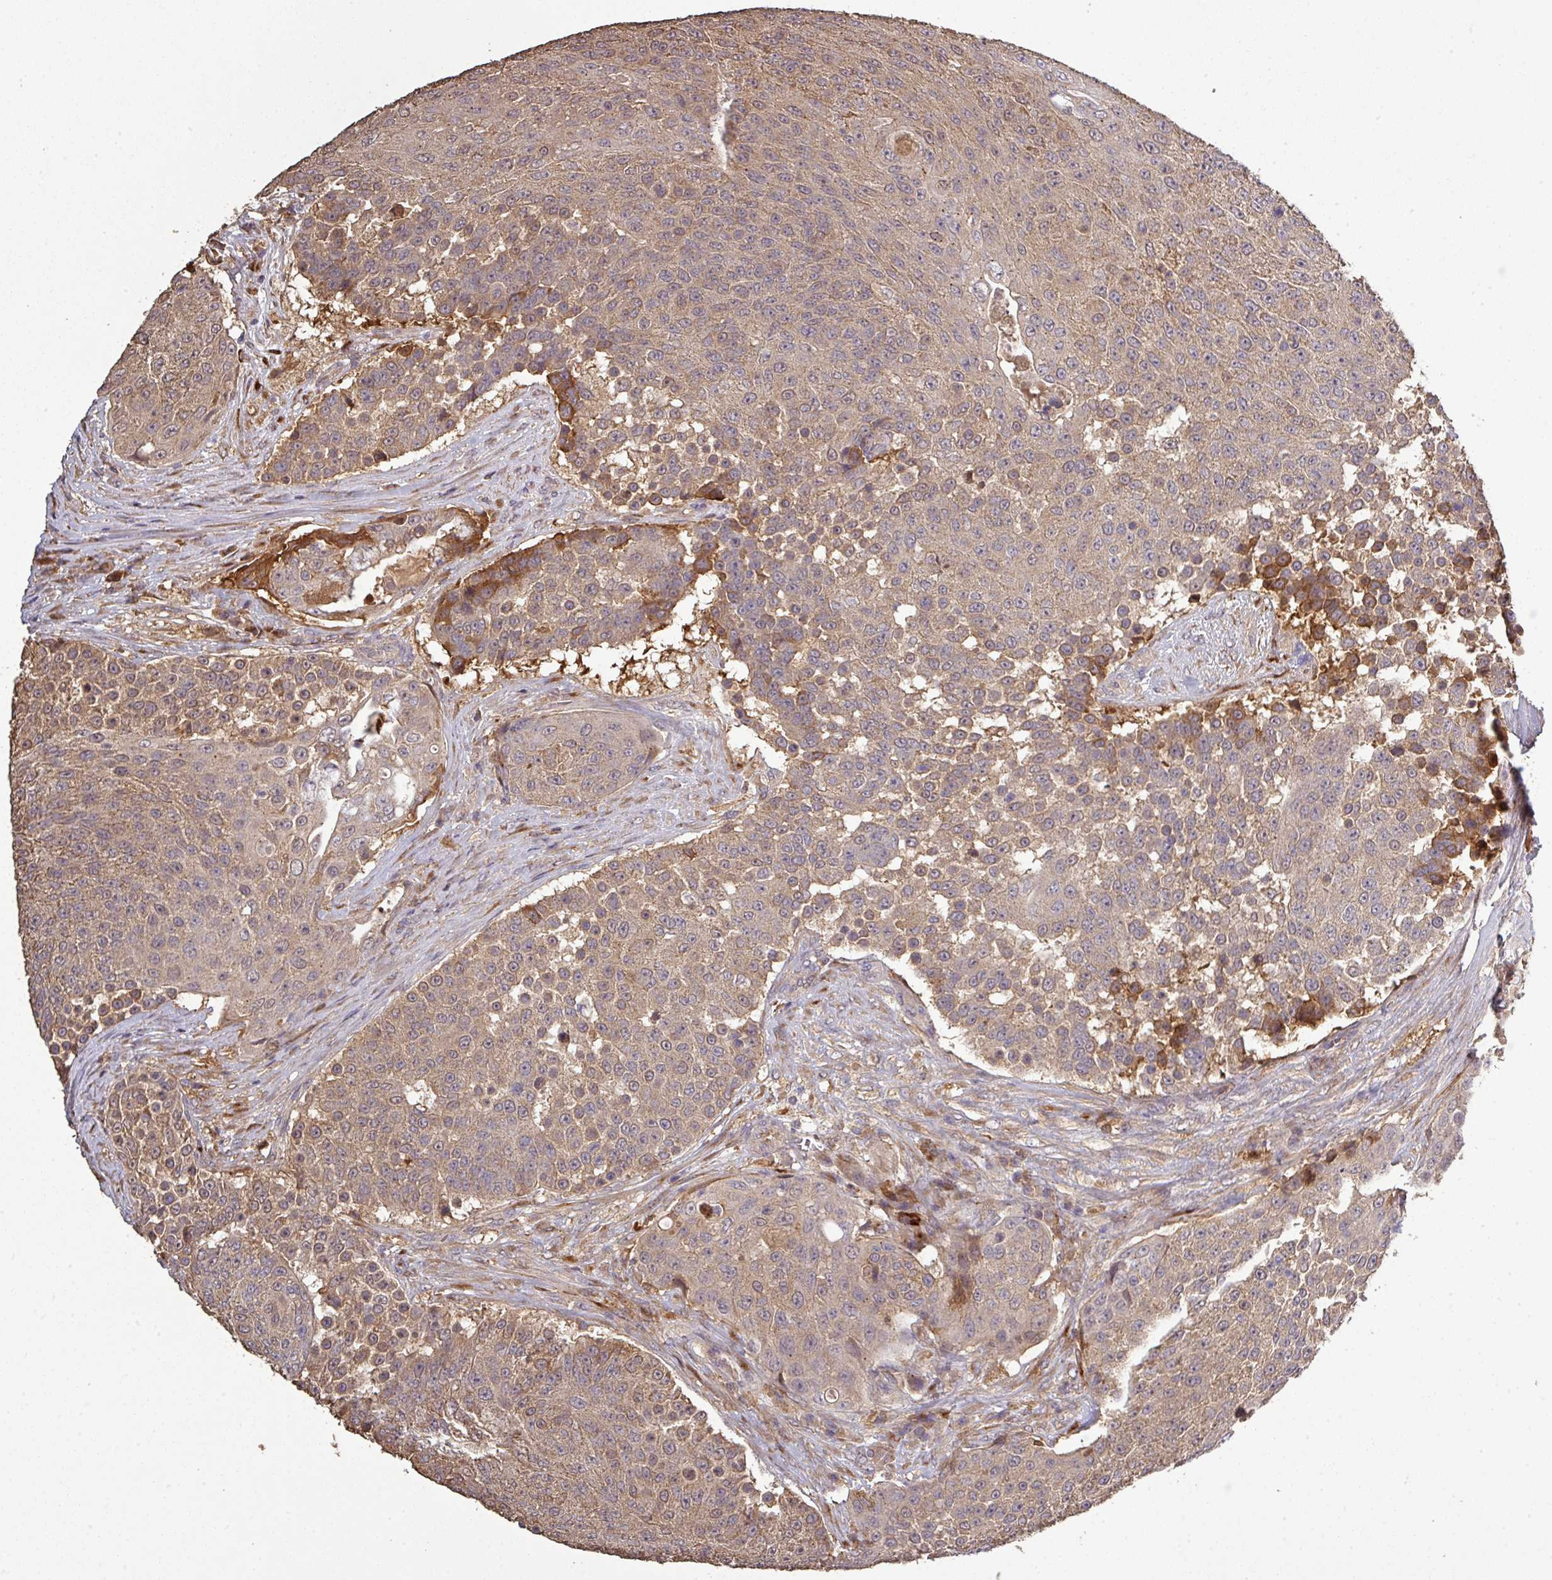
{"staining": {"intensity": "moderate", "quantity": ">75%", "location": "cytoplasmic/membranous"}, "tissue": "urothelial cancer", "cell_type": "Tumor cells", "image_type": "cancer", "snomed": [{"axis": "morphology", "description": "Urothelial carcinoma, High grade"}, {"axis": "topography", "description": "Urinary bladder"}], "caption": "Brown immunohistochemical staining in high-grade urothelial carcinoma exhibits moderate cytoplasmic/membranous positivity in about >75% of tumor cells. The staining was performed using DAB (3,3'-diaminobenzidine), with brown indicating positive protein expression. Nuclei are stained blue with hematoxylin.", "gene": "ISLR", "patient": {"sex": "female", "age": 63}}